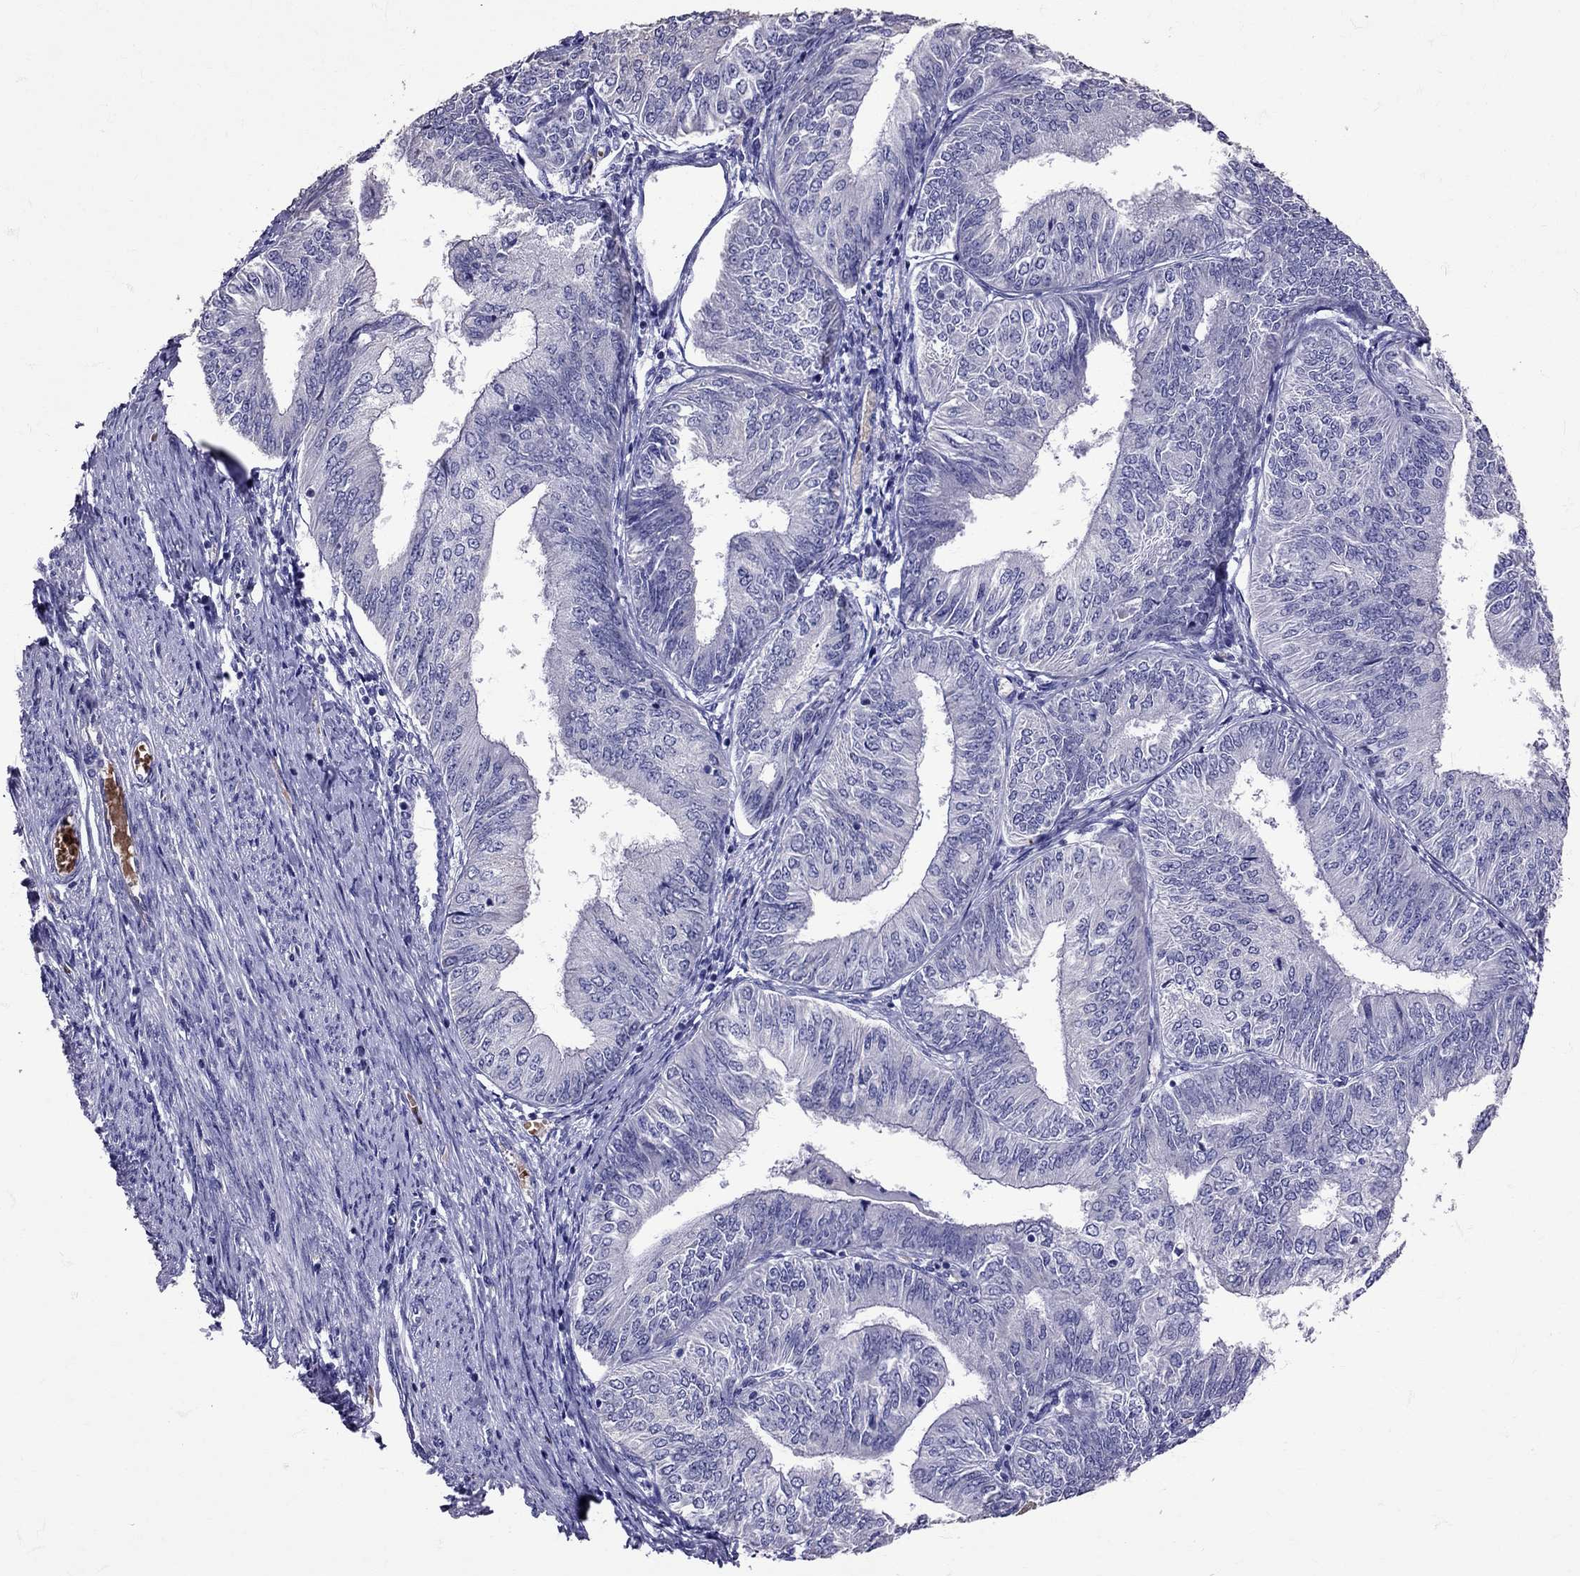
{"staining": {"intensity": "negative", "quantity": "none", "location": "none"}, "tissue": "endometrial cancer", "cell_type": "Tumor cells", "image_type": "cancer", "snomed": [{"axis": "morphology", "description": "Adenocarcinoma, NOS"}, {"axis": "topography", "description": "Endometrium"}], "caption": "This is a micrograph of immunohistochemistry staining of endometrial adenocarcinoma, which shows no staining in tumor cells.", "gene": "TBR1", "patient": {"sex": "female", "age": 58}}